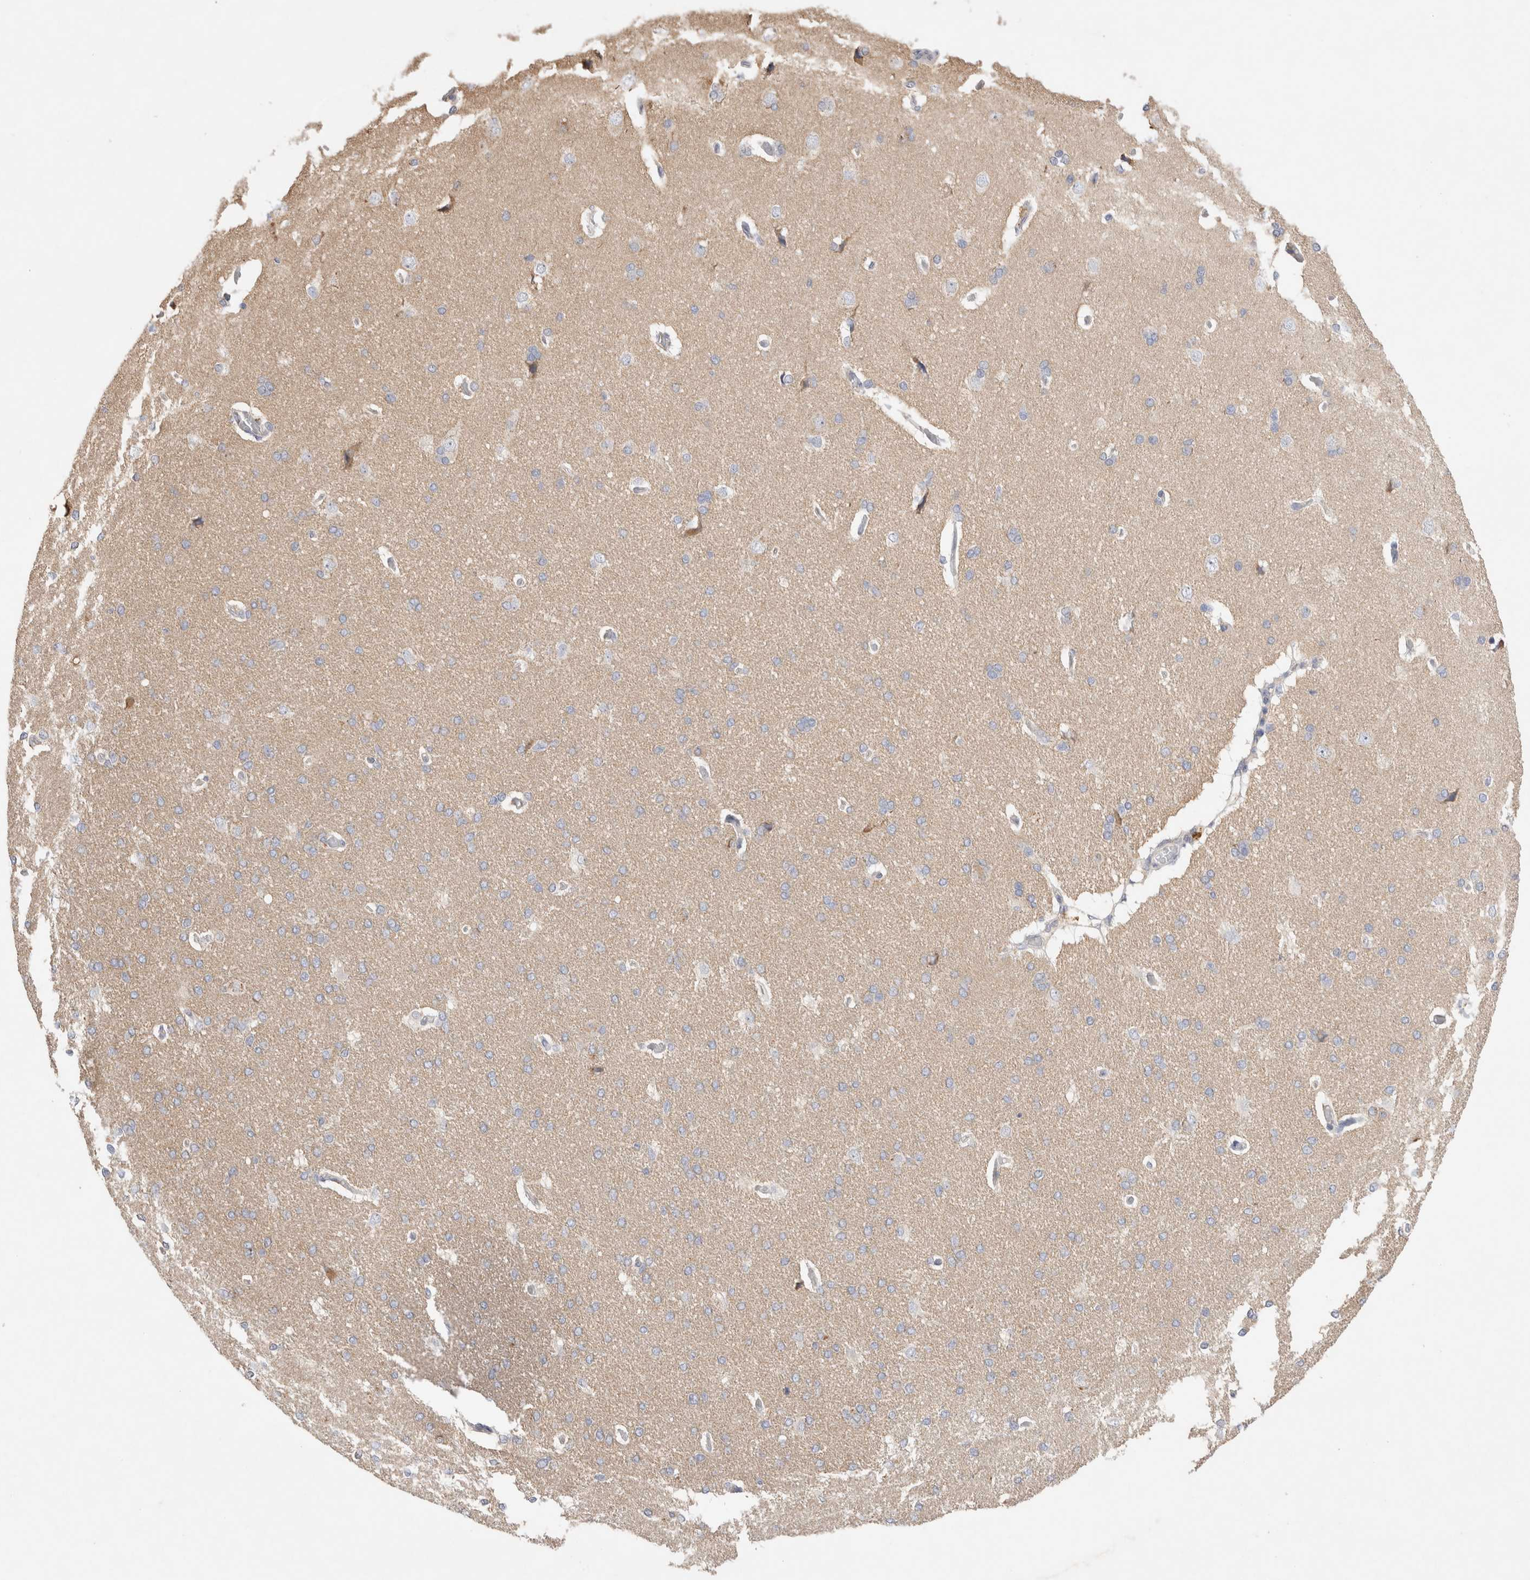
{"staining": {"intensity": "weak", "quantity": "25%-75%", "location": "cytoplasmic/membranous"}, "tissue": "cerebral cortex", "cell_type": "Endothelial cells", "image_type": "normal", "snomed": [{"axis": "morphology", "description": "Normal tissue, NOS"}, {"axis": "topography", "description": "Cerebral cortex"}], "caption": "DAB immunohistochemical staining of normal human cerebral cortex demonstrates weak cytoplasmic/membranous protein staining in approximately 25%-75% of endothelial cells.", "gene": "GAS1", "patient": {"sex": "male", "age": 62}}